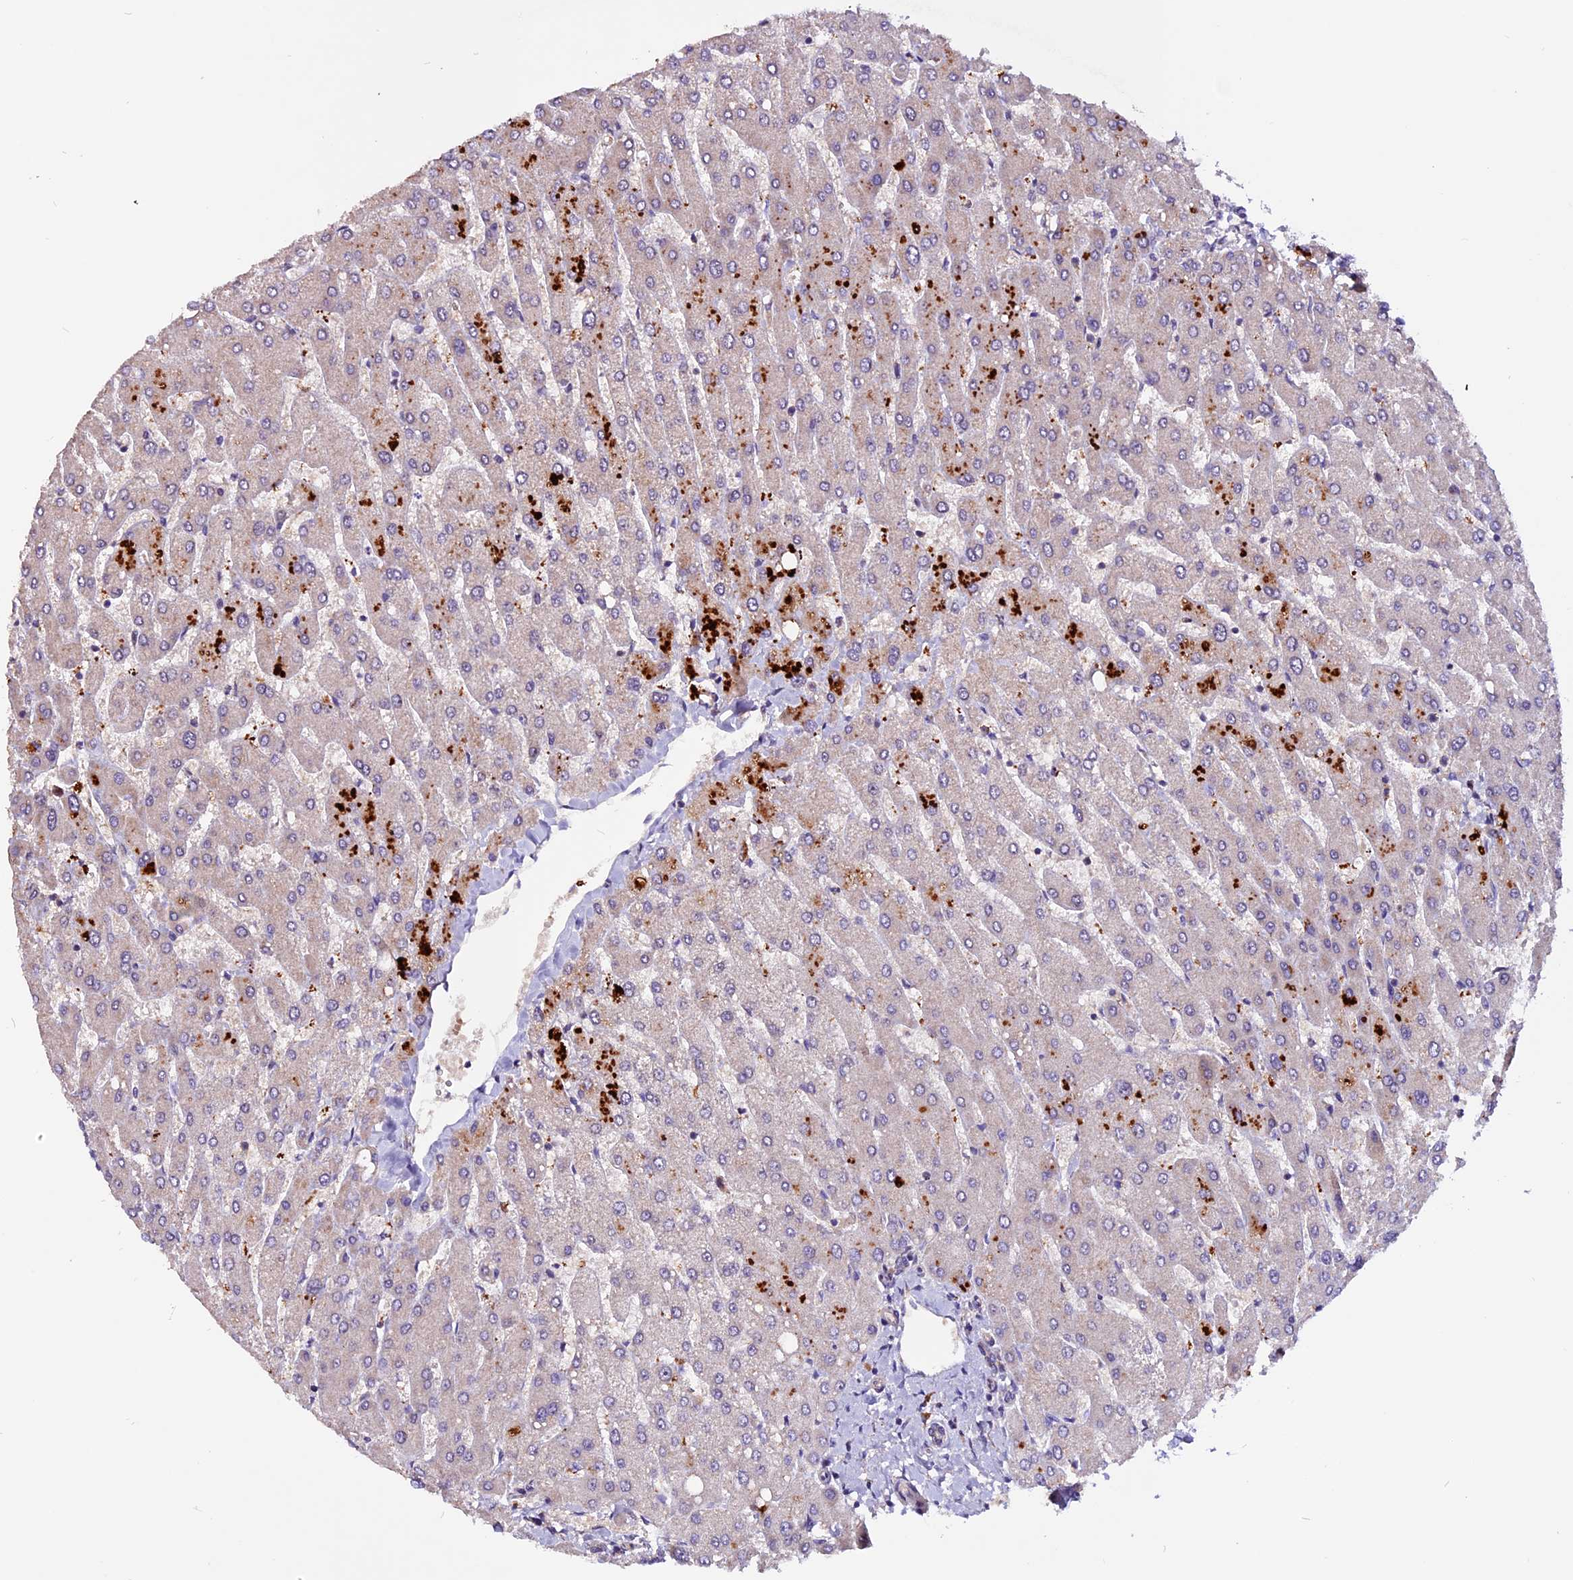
{"staining": {"intensity": "weak", "quantity": ">75%", "location": "cytoplasmic/membranous"}, "tissue": "liver", "cell_type": "Cholangiocytes", "image_type": "normal", "snomed": [{"axis": "morphology", "description": "Normal tissue, NOS"}, {"axis": "topography", "description": "Liver"}], "caption": "Immunohistochemical staining of unremarkable human liver reveals low levels of weak cytoplasmic/membranous positivity in approximately >75% of cholangiocytes.", "gene": "RINL", "patient": {"sex": "male", "age": 55}}